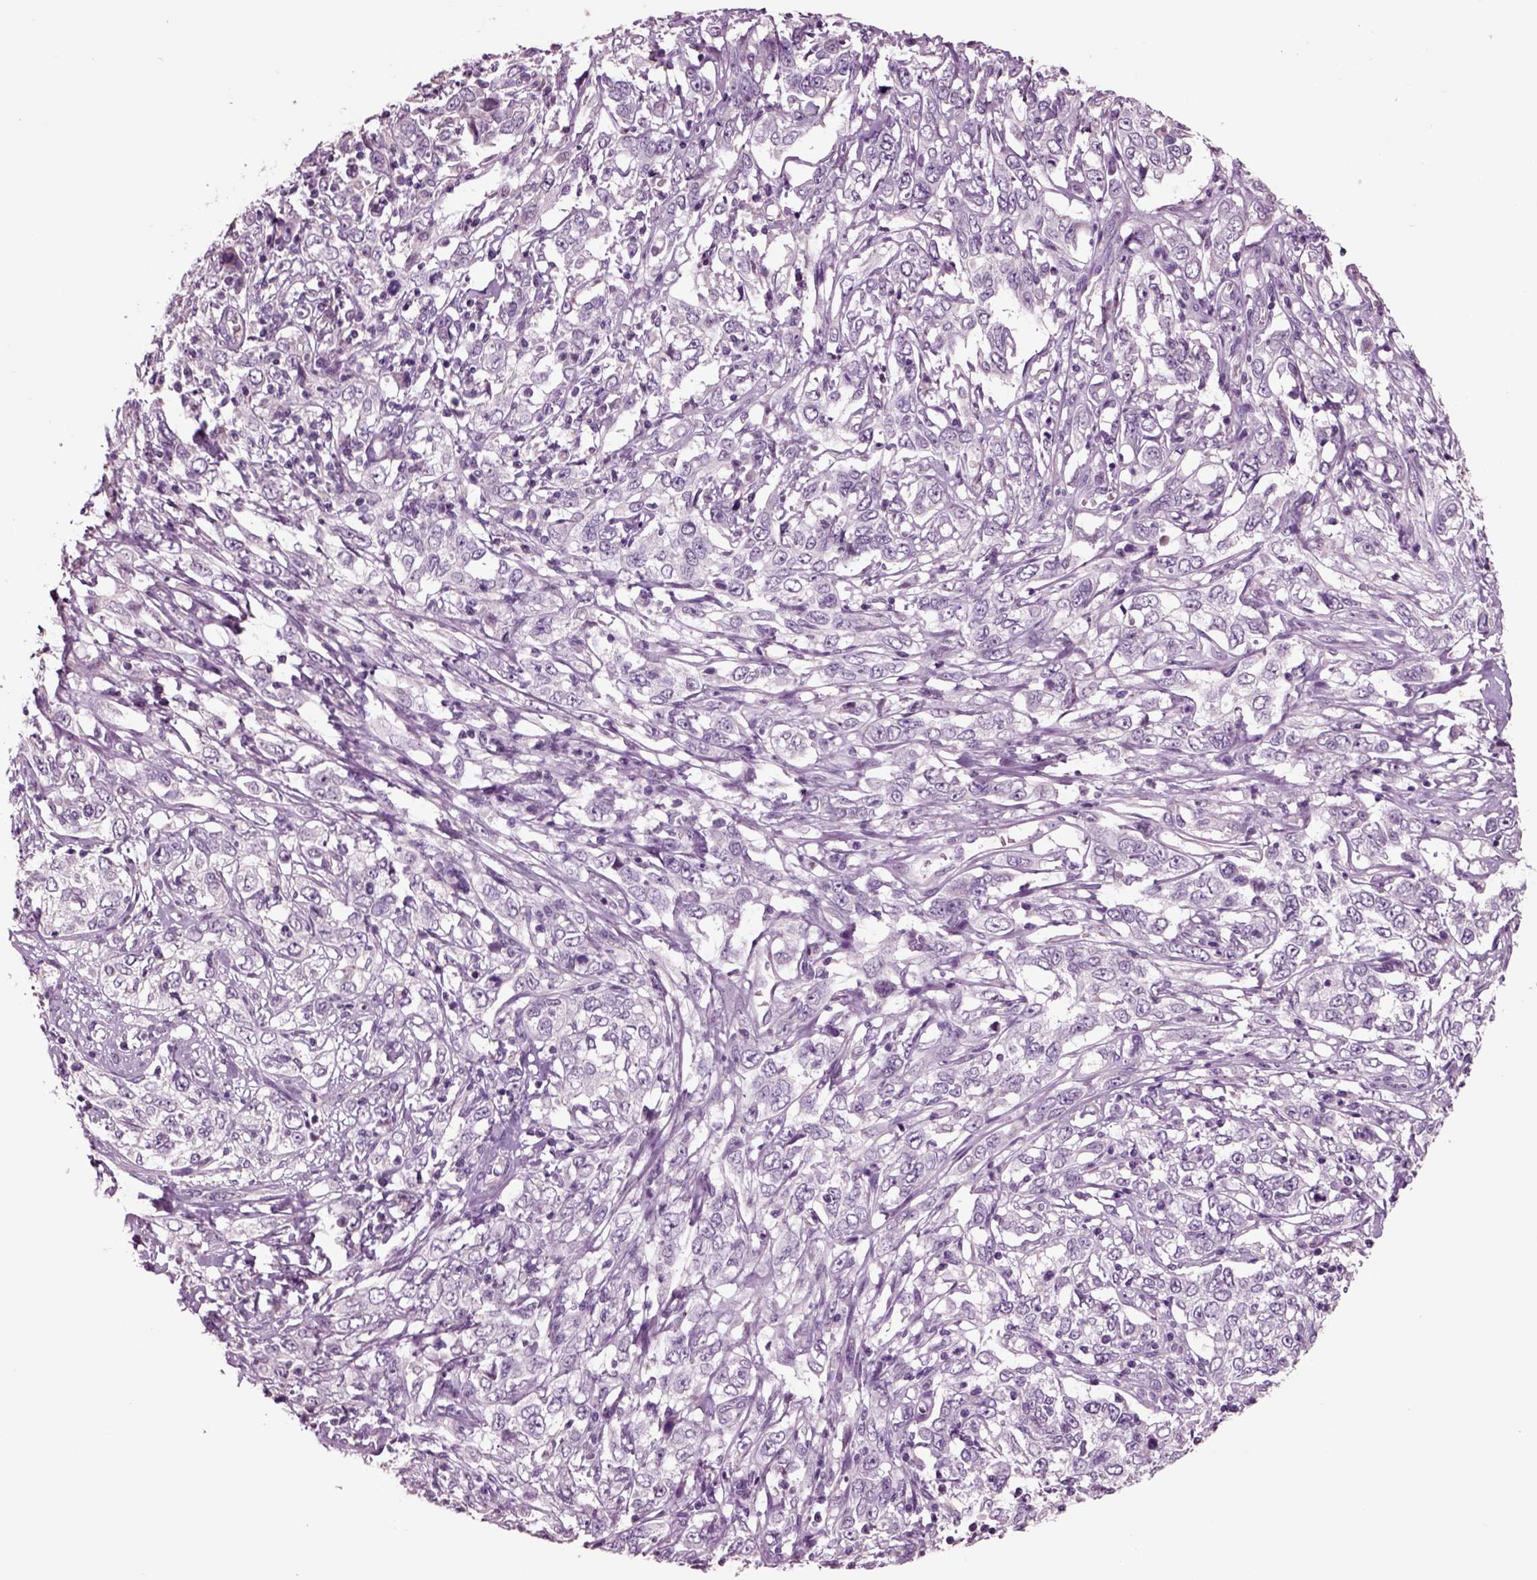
{"staining": {"intensity": "negative", "quantity": "none", "location": "none"}, "tissue": "cervical cancer", "cell_type": "Tumor cells", "image_type": "cancer", "snomed": [{"axis": "morphology", "description": "Adenocarcinoma, NOS"}, {"axis": "topography", "description": "Cervix"}], "caption": "High power microscopy photomicrograph of an IHC histopathology image of adenocarcinoma (cervical), revealing no significant expression in tumor cells. (DAB (3,3'-diaminobenzidine) immunohistochemistry, high magnification).", "gene": "CHGB", "patient": {"sex": "female", "age": 40}}